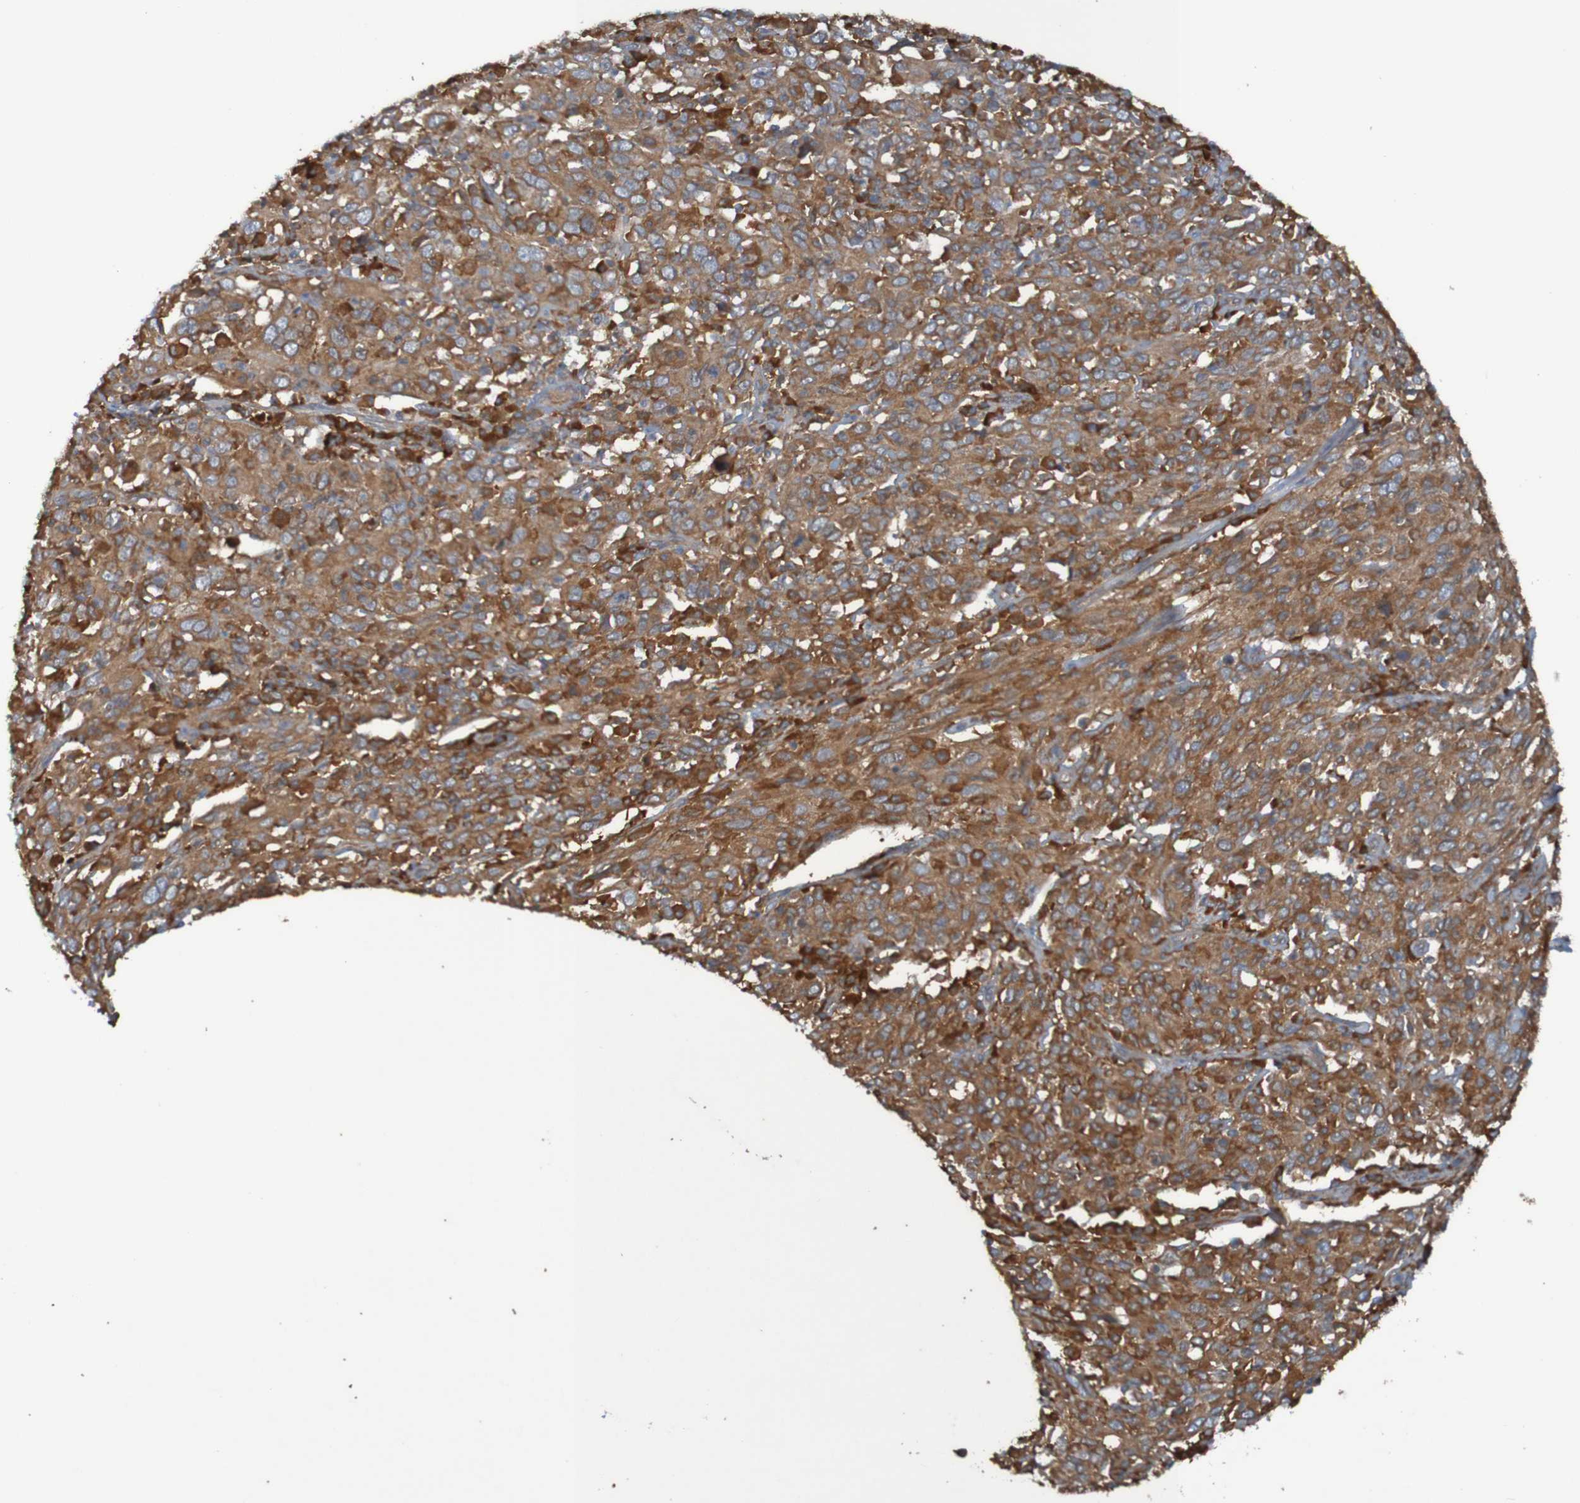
{"staining": {"intensity": "moderate", "quantity": ">75%", "location": "cytoplasmic/membranous"}, "tissue": "cervical cancer", "cell_type": "Tumor cells", "image_type": "cancer", "snomed": [{"axis": "morphology", "description": "Squamous cell carcinoma, NOS"}, {"axis": "topography", "description": "Cervix"}], "caption": "Protein staining shows moderate cytoplasmic/membranous positivity in approximately >75% of tumor cells in squamous cell carcinoma (cervical).", "gene": "DNAJC4", "patient": {"sex": "female", "age": 46}}